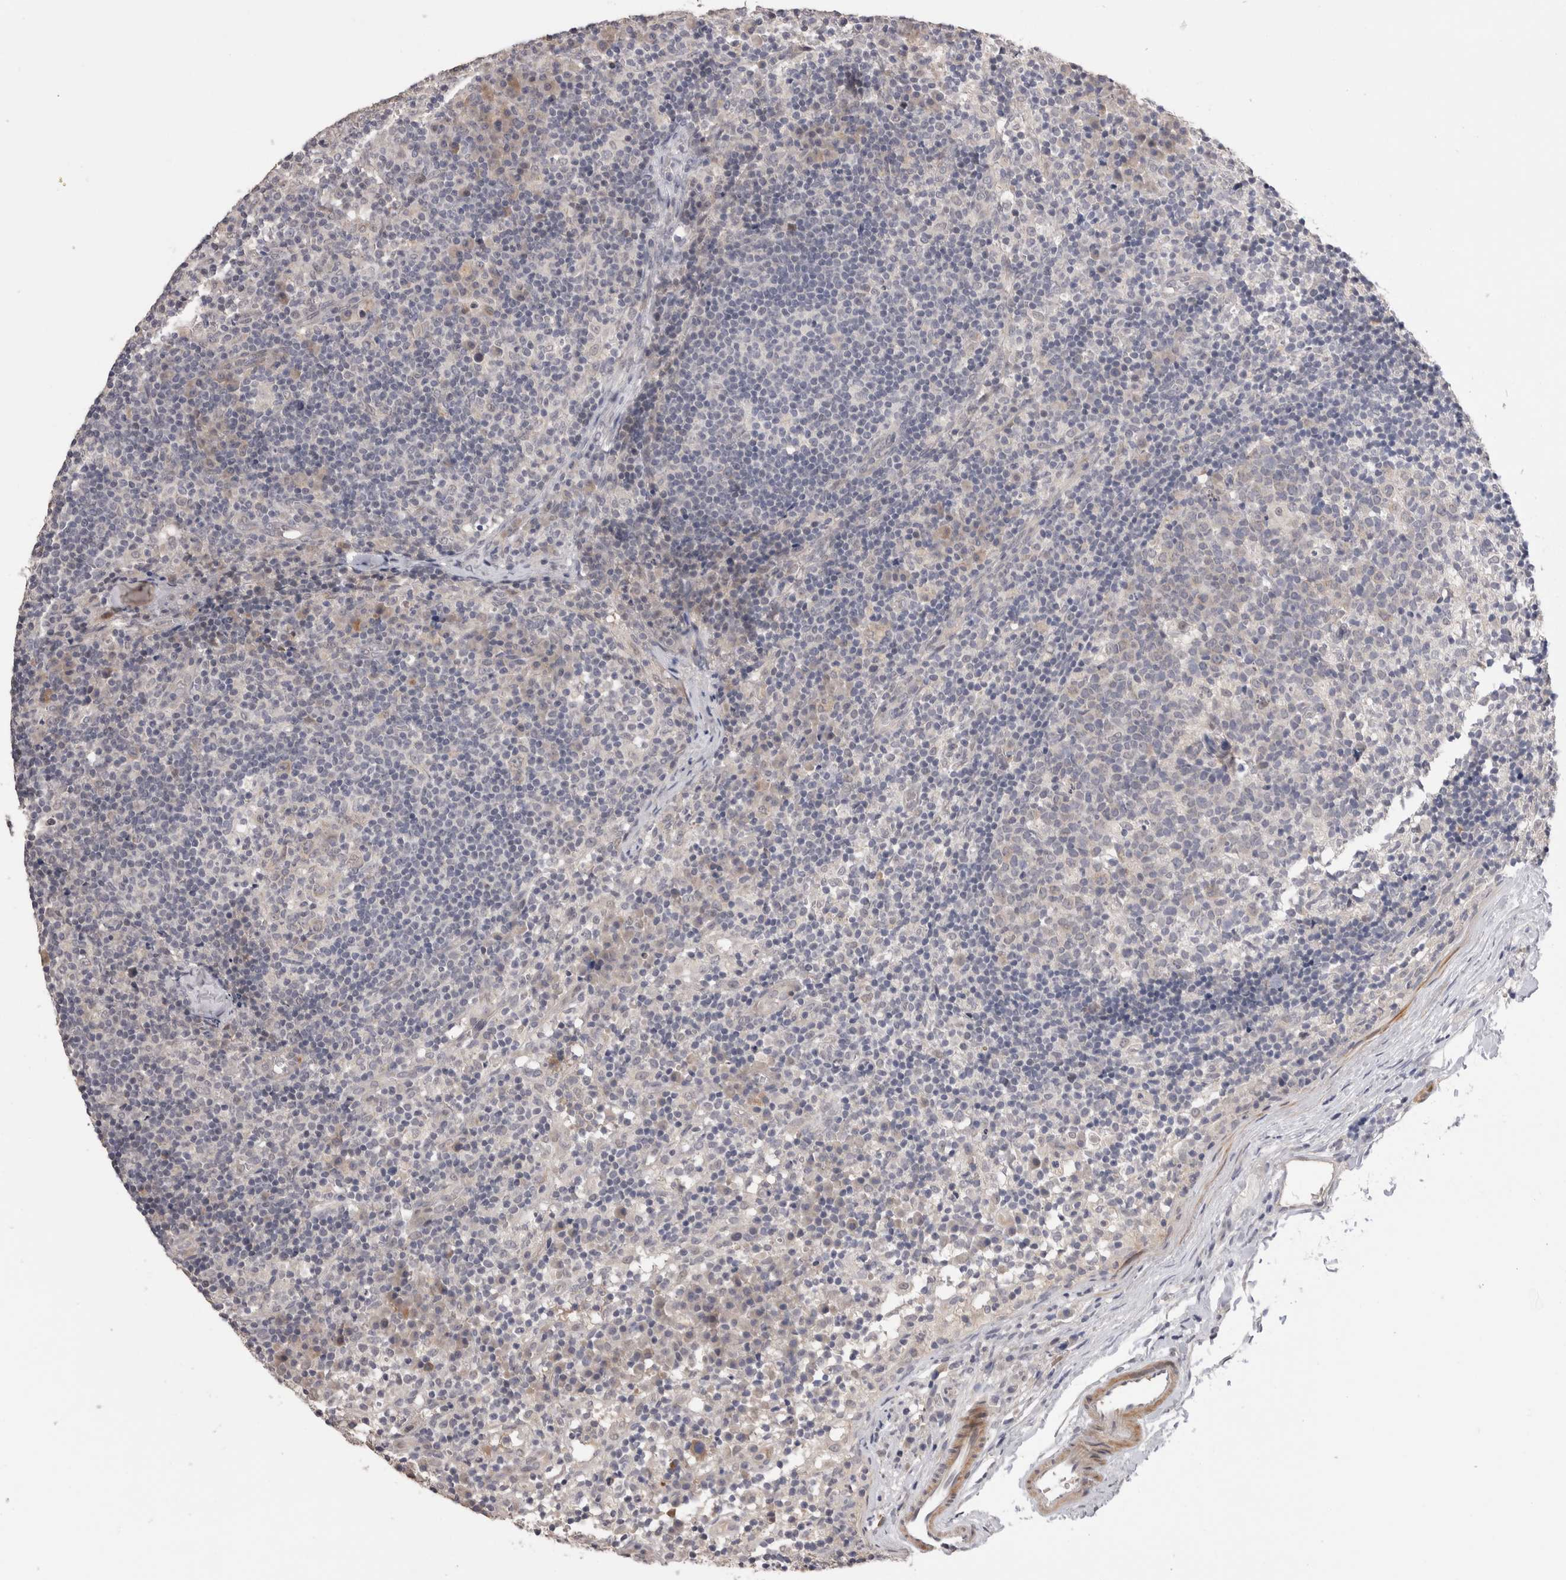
{"staining": {"intensity": "negative", "quantity": "none", "location": "none"}, "tissue": "lymph node", "cell_type": "Germinal center cells", "image_type": "normal", "snomed": [{"axis": "morphology", "description": "Normal tissue, NOS"}, {"axis": "morphology", "description": "Inflammation, NOS"}, {"axis": "topography", "description": "Lymph node"}], "caption": "Immunohistochemical staining of unremarkable lymph node displays no significant staining in germinal center cells. (DAB immunohistochemistry visualized using brightfield microscopy, high magnification).", "gene": "CRYBG1", "patient": {"sex": "male", "age": 55}}